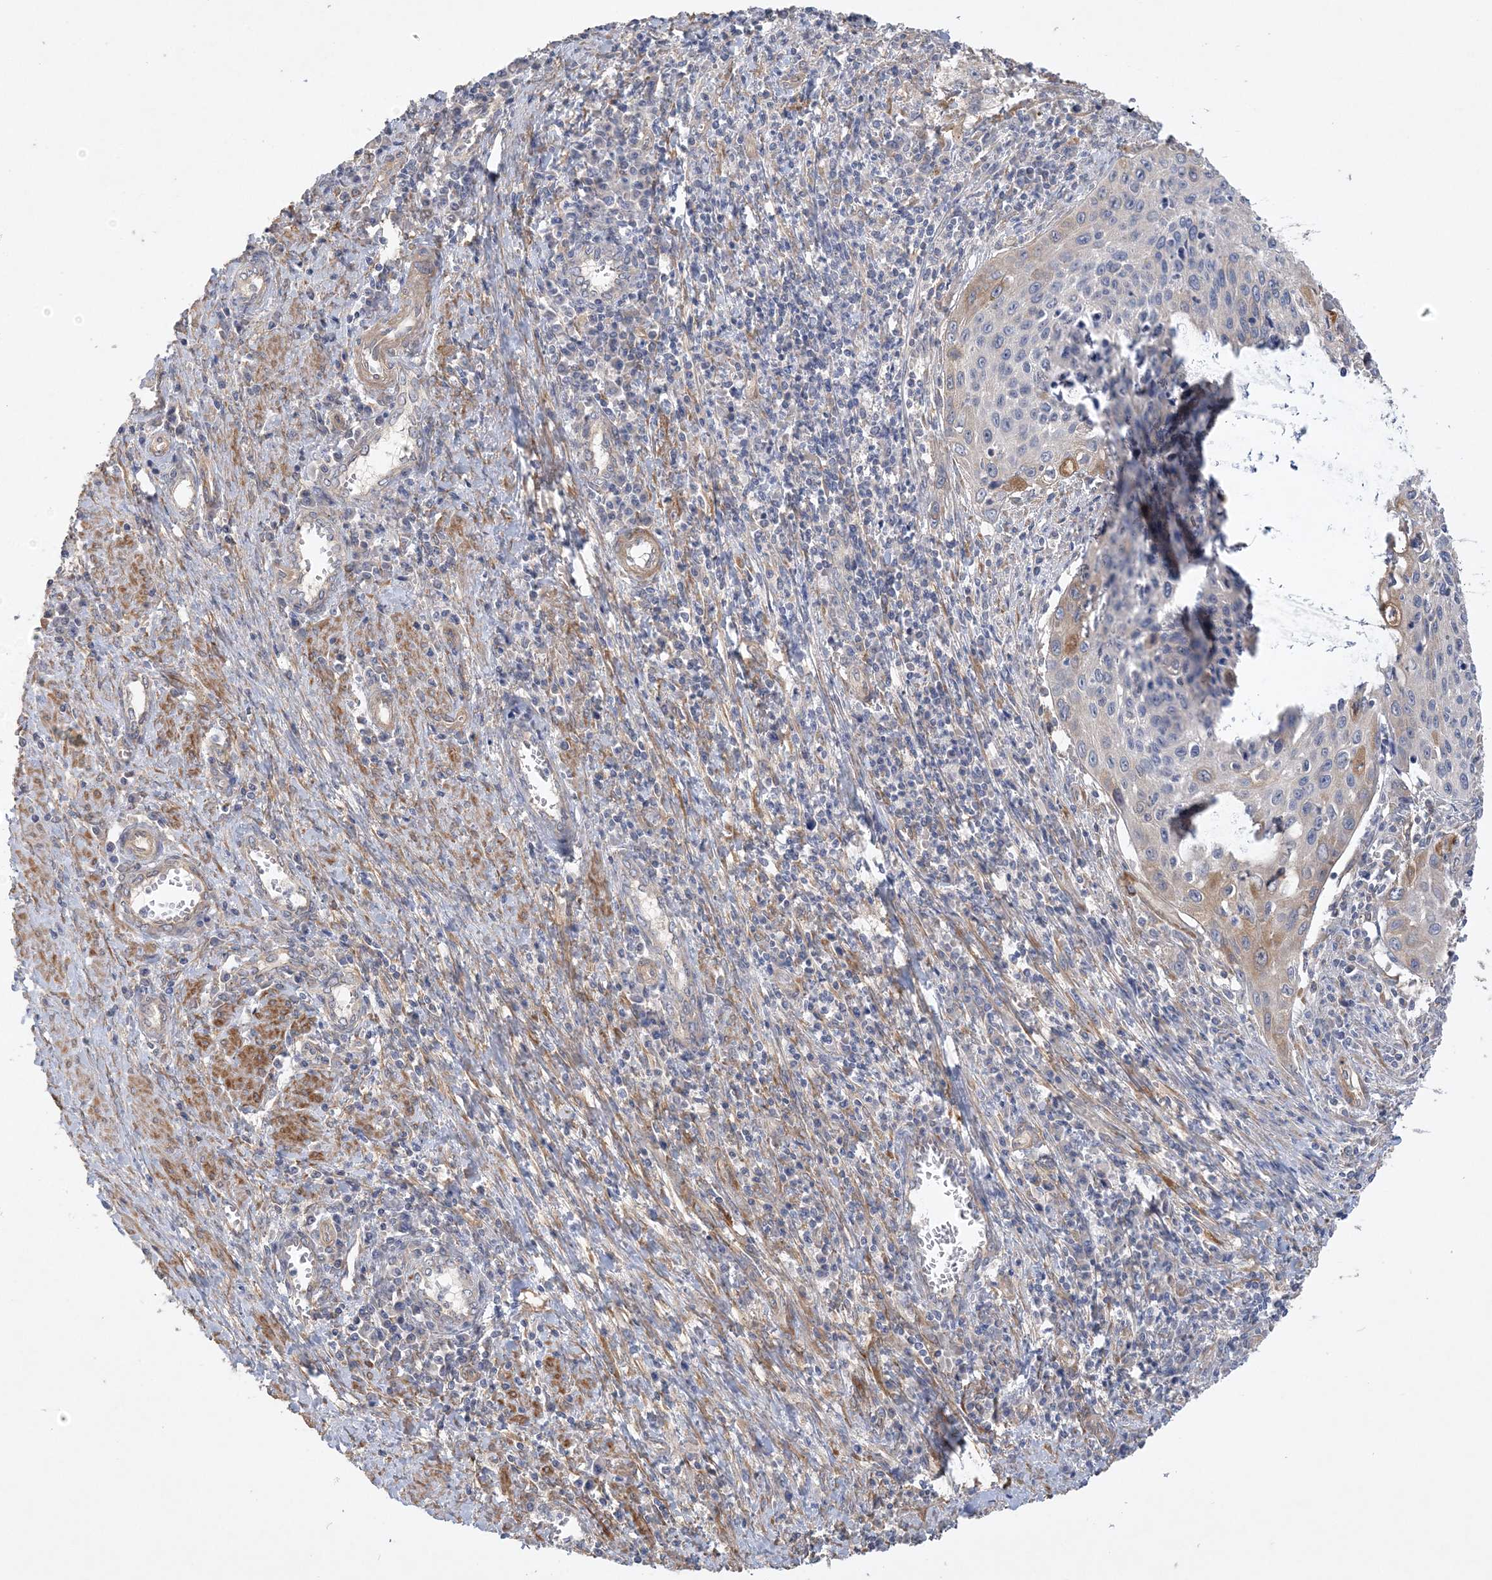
{"staining": {"intensity": "moderate", "quantity": "<25%", "location": "cytoplasmic/membranous"}, "tissue": "cervical cancer", "cell_type": "Tumor cells", "image_type": "cancer", "snomed": [{"axis": "morphology", "description": "Squamous cell carcinoma, NOS"}, {"axis": "topography", "description": "Cervix"}], "caption": "Immunohistochemical staining of cervical squamous cell carcinoma demonstrates low levels of moderate cytoplasmic/membranous protein staining in about <25% of tumor cells. Immunohistochemistry (ihc) stains the protein in brown and the nuclei are stained blue.", "gene": "MAP4K5", "patient": {"sex": "female", "age": 32}}